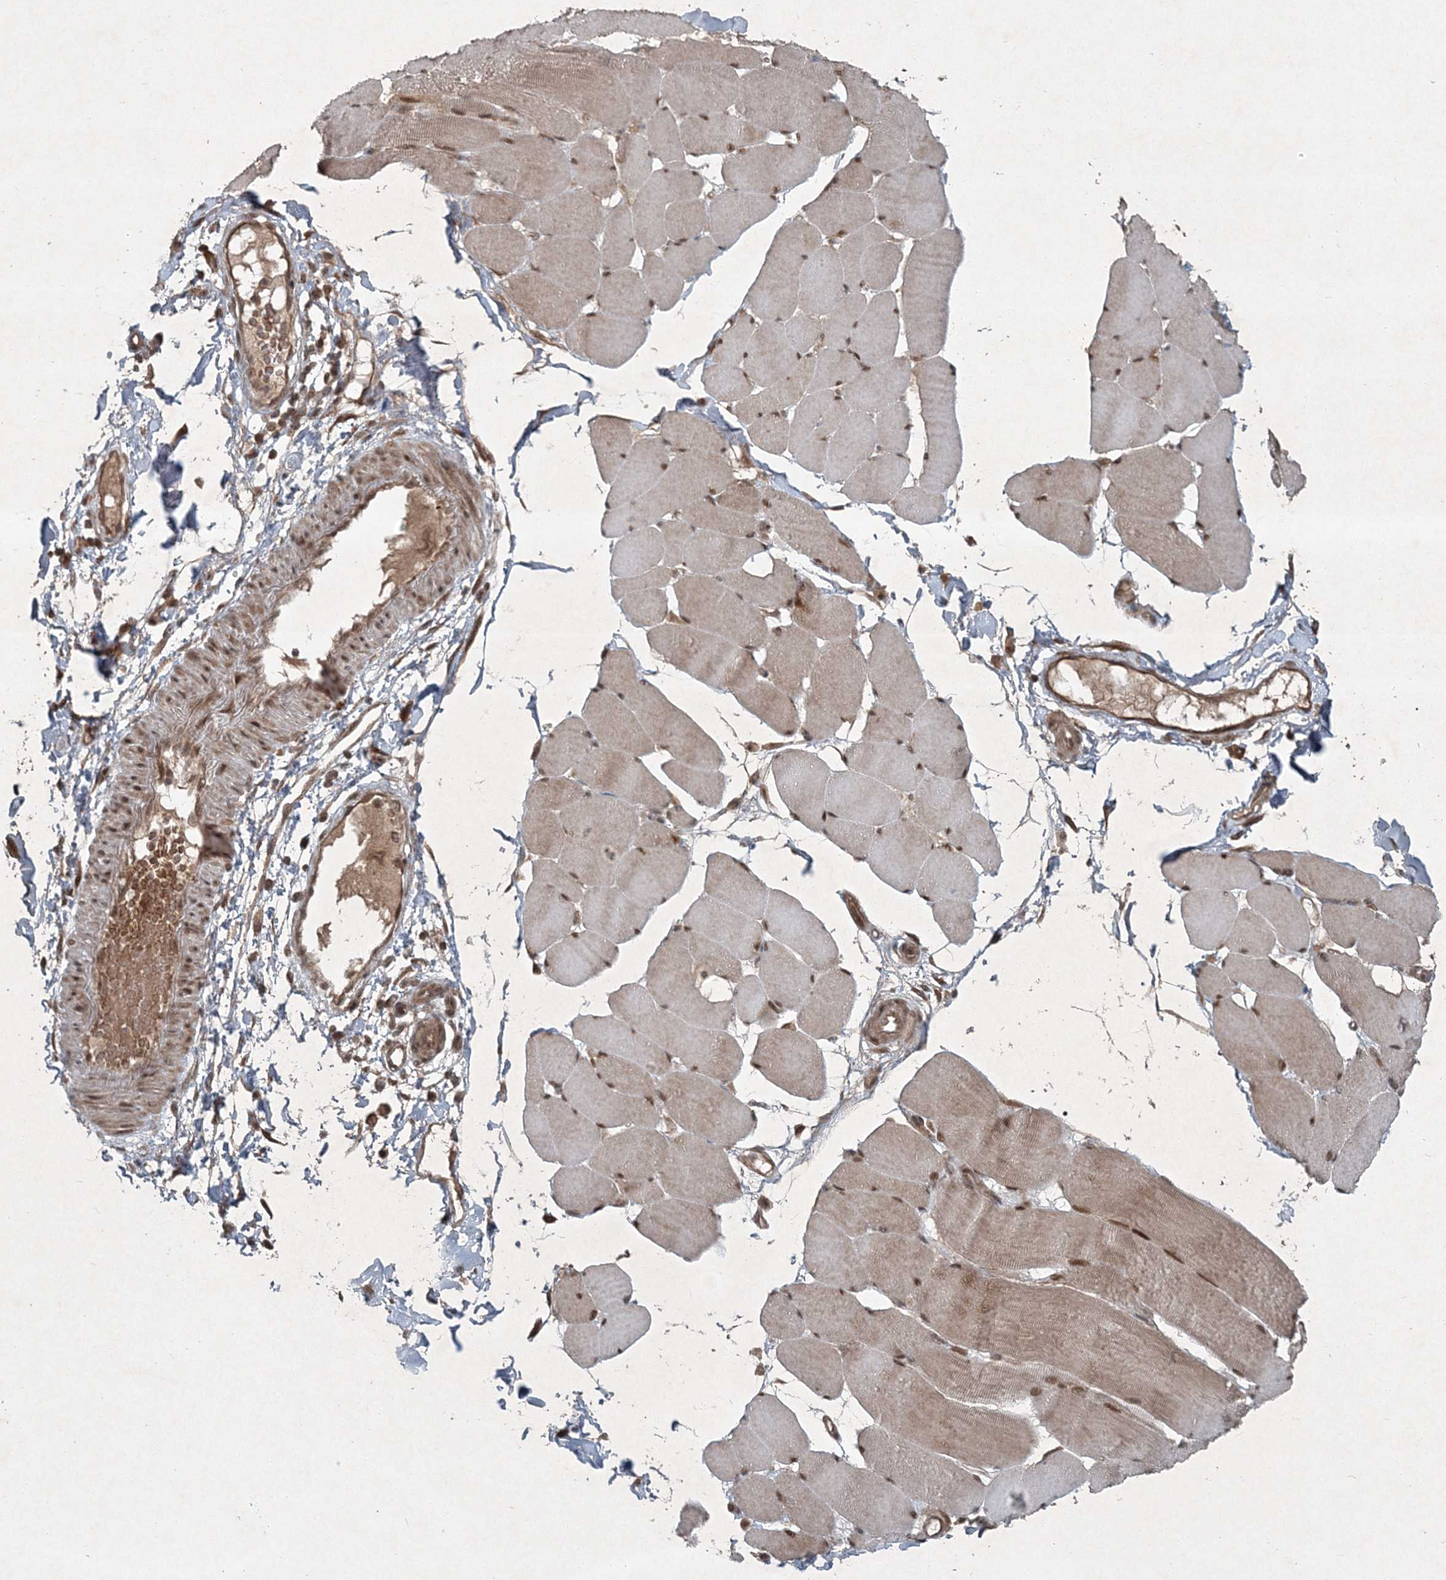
{"staining": {"intensity": "moderate", "quantity": ">75%", "location": "cytoplasmic/membranous,nuclear"}, "tissue": "skeletal muscle", "cell_type": "Myocytes", "image_type": "normal", "snomed": [{"axis": "morphology", "description": "Normal tissue, NOS"}, {"axis": "topography", "description": "Skin"}, {"axis": "topography", "description": "Skeletal muscle"}], "caption": "Immunohistochemical staining of unremarkable human skeletal muscle shows >75% levels of moderate cytoplasmic/membranous,nuclear protein staining in about >75% of myocytes.", "gene": "FBXL17", "patient": {"sex": "male", "age": 83}}